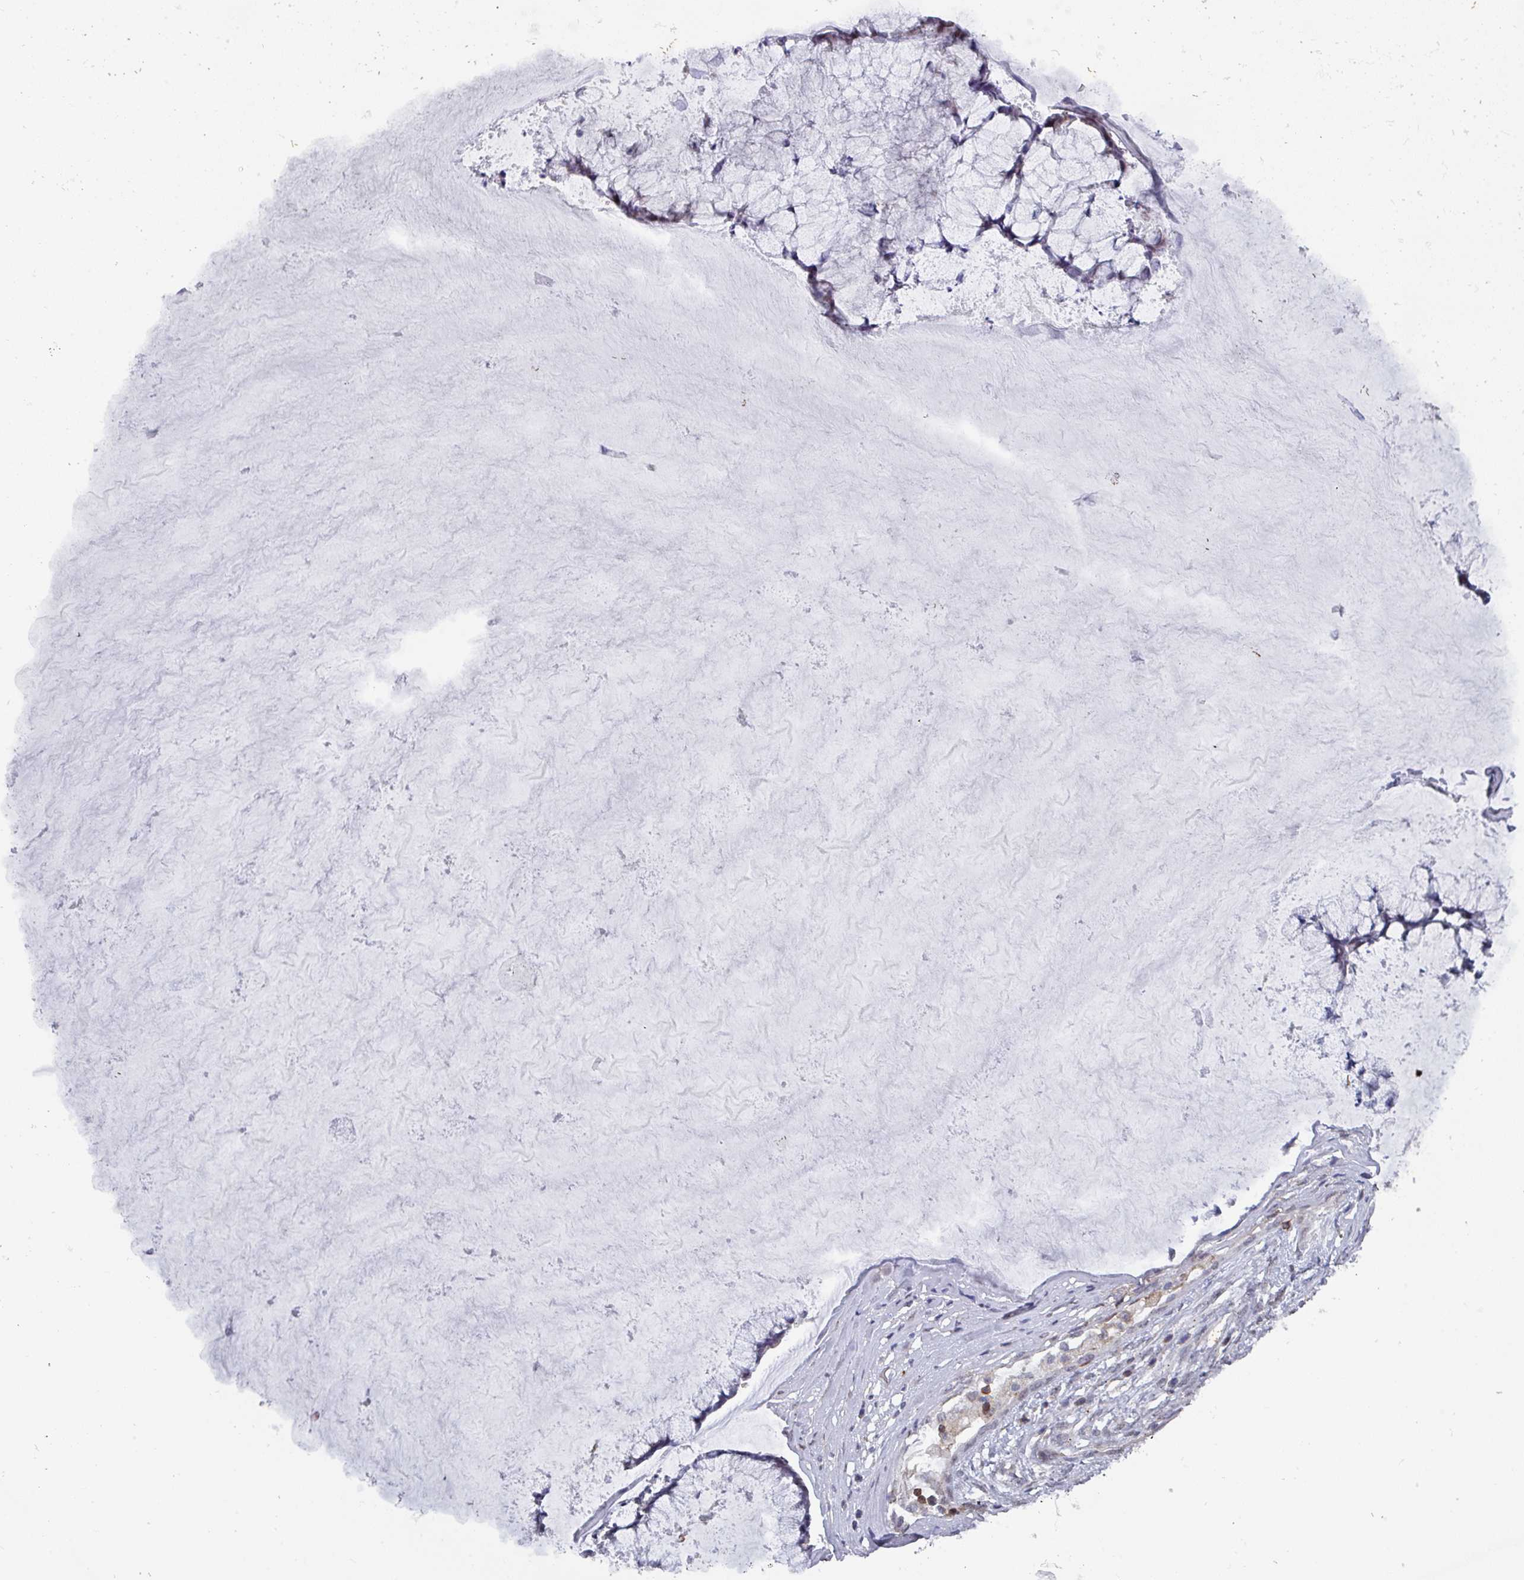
{"staining": {"intensity": "negative", "quantity": "none", "location": "none"}, "tissue": "ovarian cancer", "cell_type": "Tumor cells", "image_type": "cancer", "snomed": [{"axis": "morphology", "description": "Cystadenocarcinoma, mucinous, NOS"}, {"axis": "topography", "description": "Ovary"}], "caption": "High power microscopy histopathology image of an immunohistochemistry image of mucinous cystadenocarcinoma (ovarian), revealing no significant expression in tumor cells.", "gene": "RASAL3", "patient": {"sex": "female", "age": 42}}